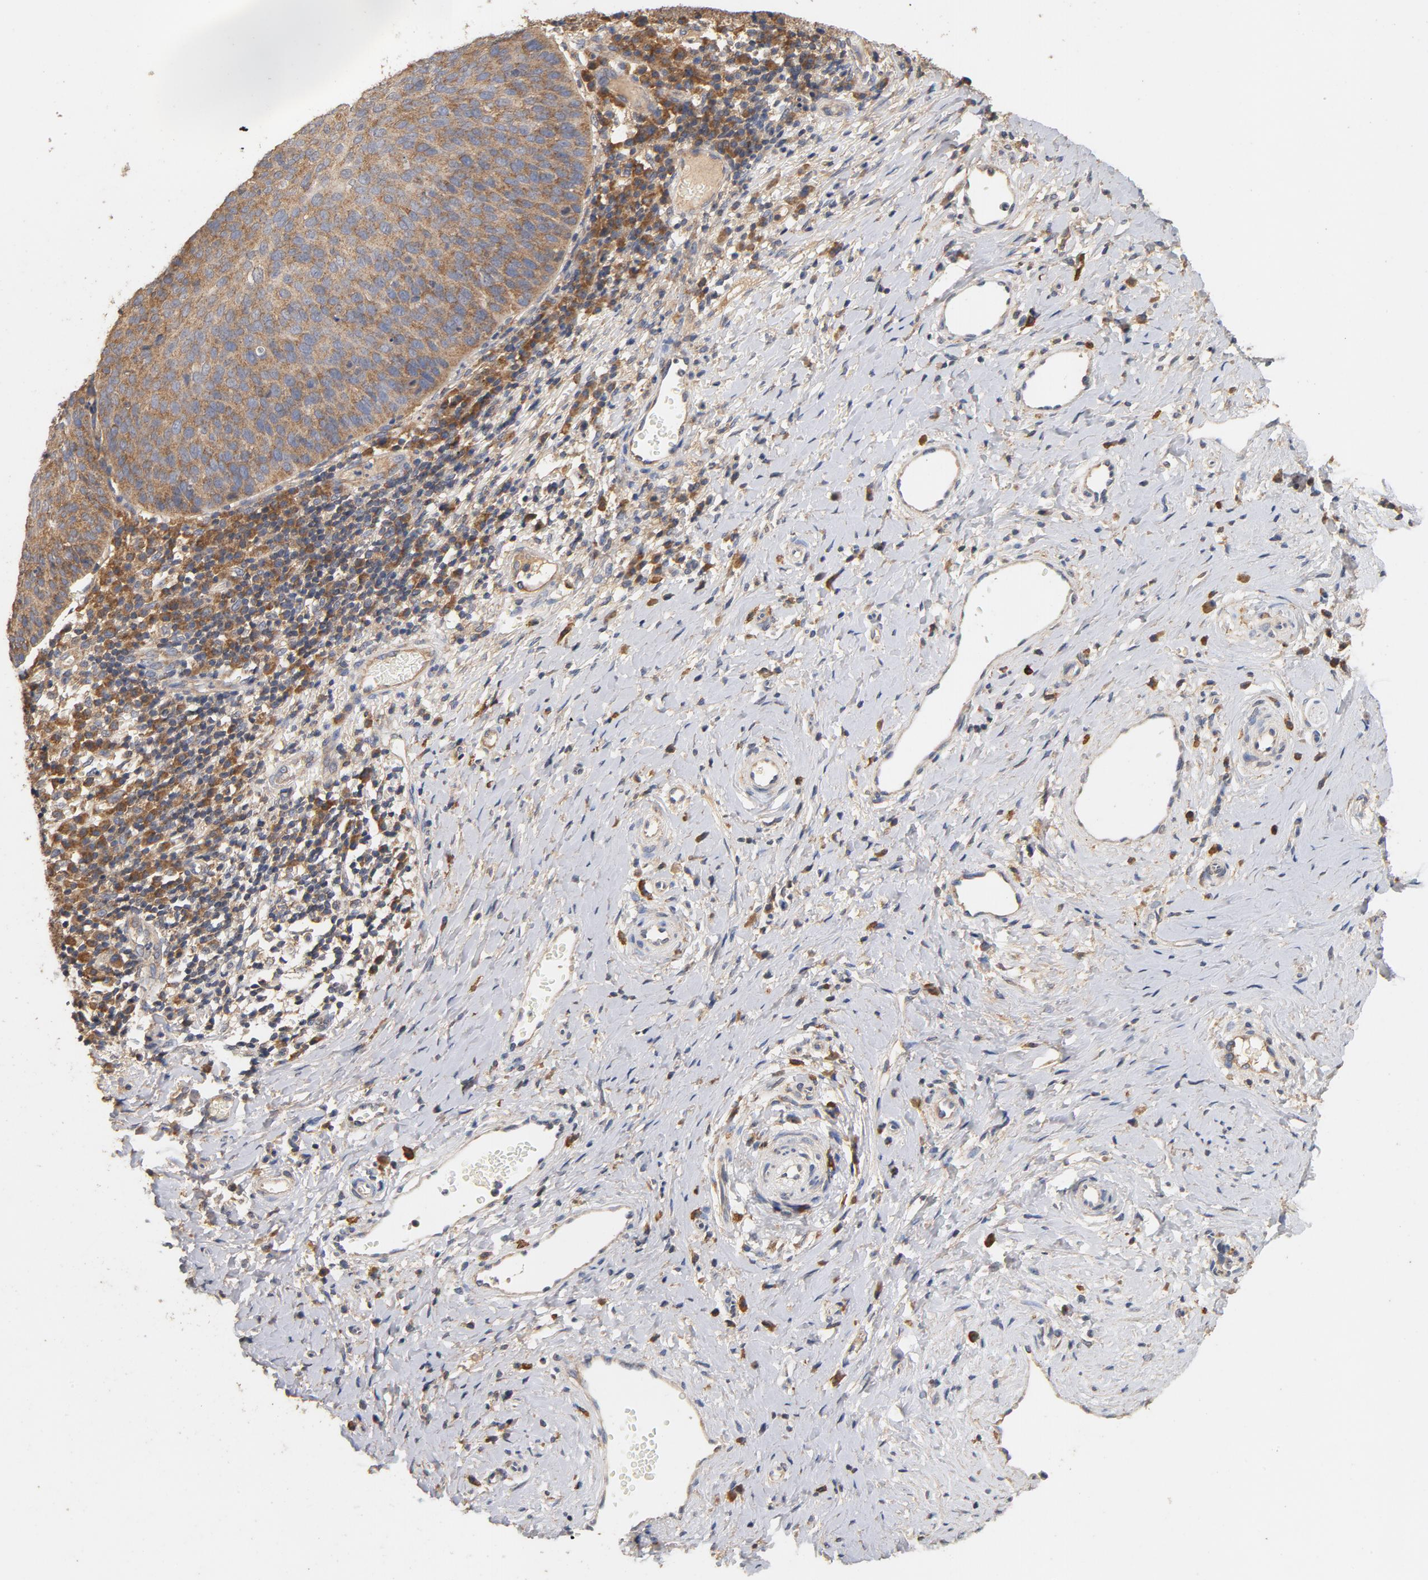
{"staining": {"intensity": "moderate", "quantity": ">75%", "location": "cytoplasmic/membranous"}, "tissue": "cervical cancer", "cell_type": "Tumor cells", "image_type": "cancer", "snomed": [{"axis": "morphology", "description": "Normal tissue, NOS"}, {"axis": "morphology", "description": "Squamous cell carcinoma, NOS"}, {"axis": "topography", "description": "Cervix"}], "caption": "Protein positivity by immunohistochemistry displays moderate cytoplasmic/membranous staining in about >75% of tumor cells in squamous cell carcinoma (cervical). The protein is shown in brown color, while the nuclei are stained blue.", "gene": "DDX6", "patient": {"sex": "female", "age": 39}}